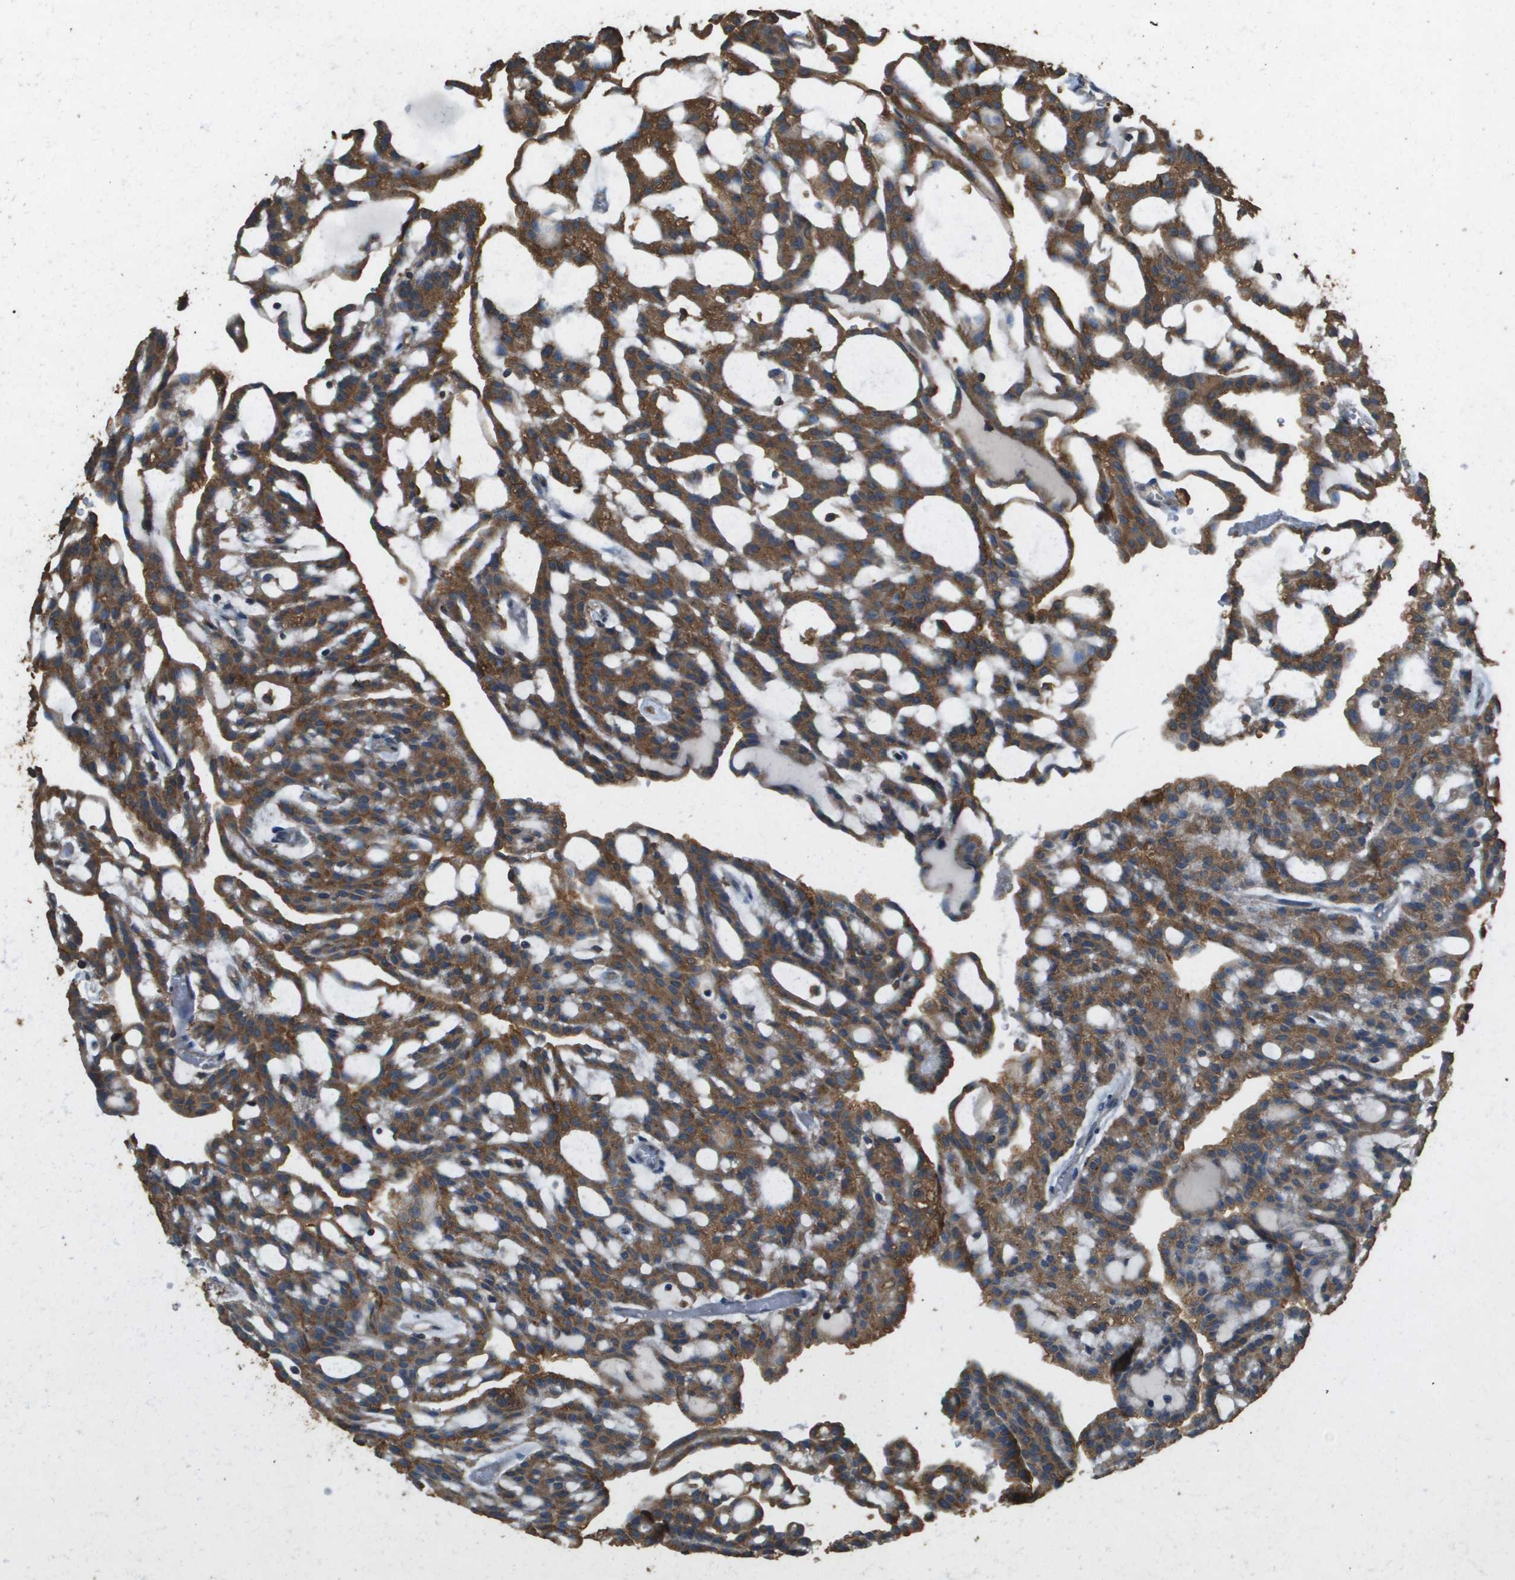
{"staining": {"intensity": "strong", "quantity": ">75%", "location": "cytoplasmic/membranous"}, "tissue": "renal cancer", "cell_type": "Tumor cells", "image_type": "cancer", "snomed": [{"axis": "morphology", "description": "Adenocarcinoma, NOS"}, {"axis": "topography", "description": "Kidney"}], "caption": "Tumor cells exhibit high levels of strong cytoplasmic/membranous expression in approximately >75% of cells in adenocarcinoma (renal). (Brightfield microscopy of DAB IHC at high magnification).", "gene": "MS4A7", "patient": {"sex": "male", "age": 63}}